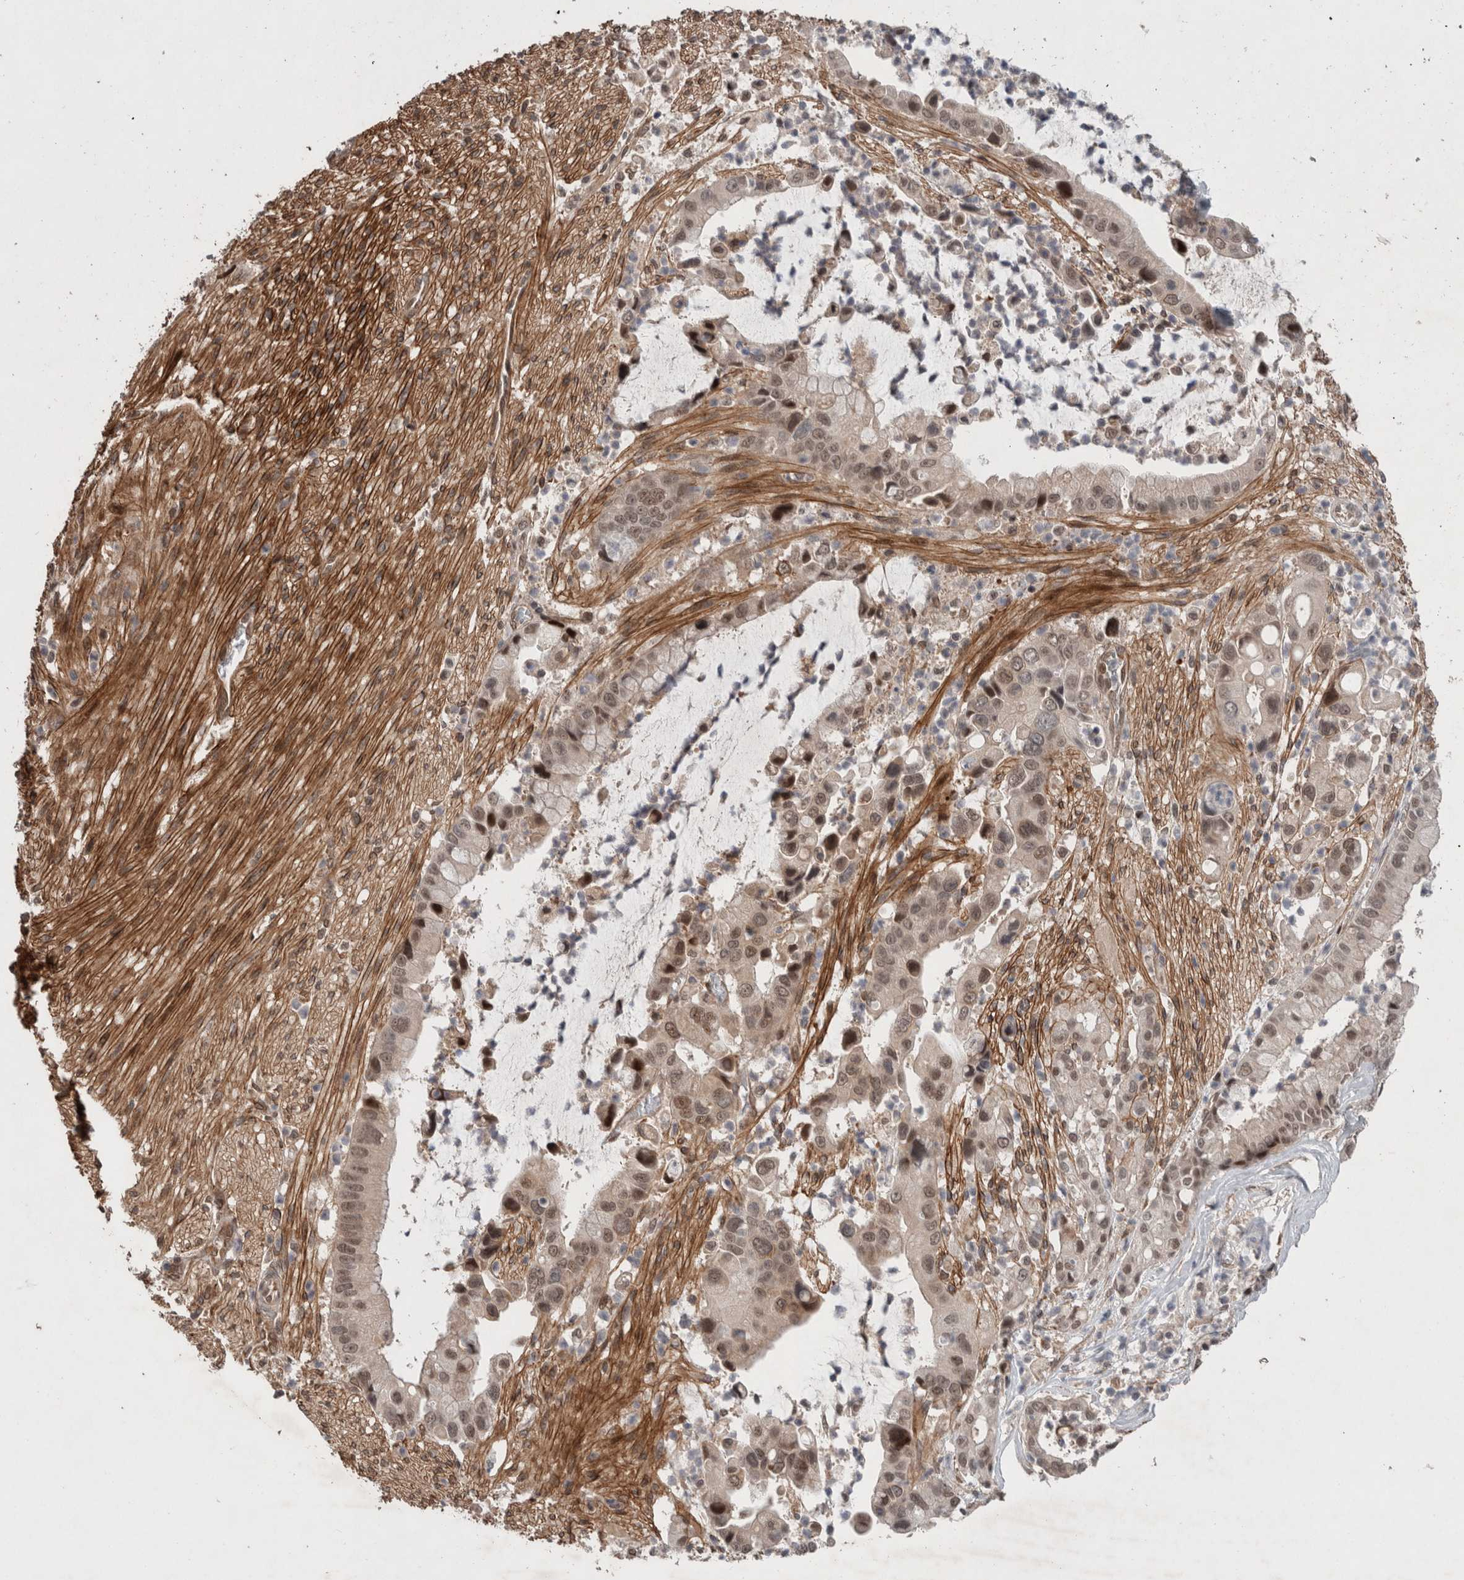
{"staining": {"intensity": "weak", "quantity": ">75%", "location": "nuclear"}, "tissue": "liver cancer", "cell_type": "Tumor cells", "image_type": "cancer", "snomed": [{"axis": "morphology", "description": "Cholangiocarcinoma"}, {"axis": "topography", "description": "Liver"}], "caption": "Cholangiocarcinoma (liver) stained for a protein shows weak nuclear positivity in tumor cells.", "gene": "GIMAP6", "patient": {"sex": "female", "age": 54}}